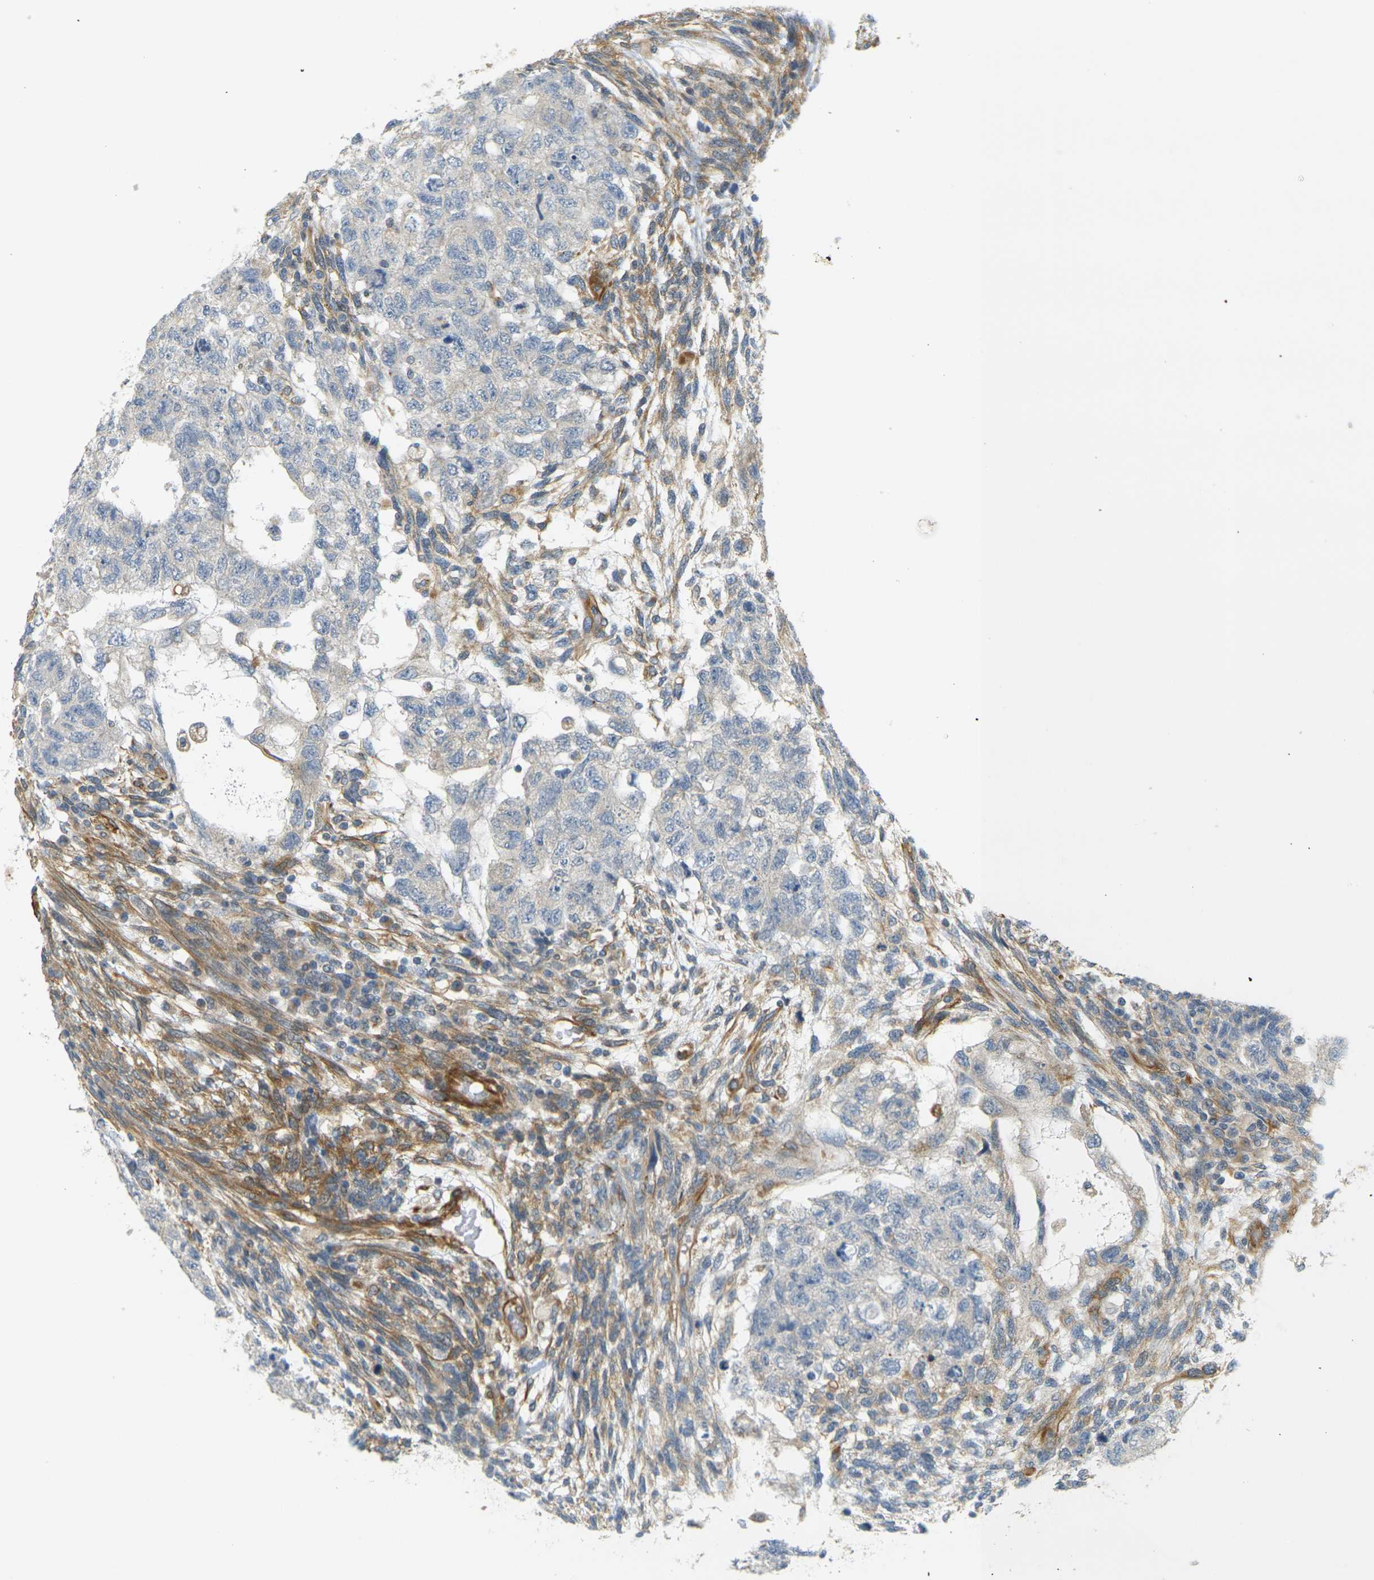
{"staining": {"intensity": "negative", "quantity": "none", "location": "none"}, "tissue": "testis cancer", "cell_type": "Tumor cells", "image_type": "cancer", "snomed": [{"axis": "morphology", "description": "Normal tissue, NOS"}, {"axis": "morphology", "description": "Carcinoma, Embryonal, NOS"}, {"axis": "topography", "description": "Testis"}], "caption": "A histopathology image of testis cancer stained for a protein reveals no brown staining in tumor cells.", "gene": "CYTH3", "patient": {"sex": "male", "age": 36}}